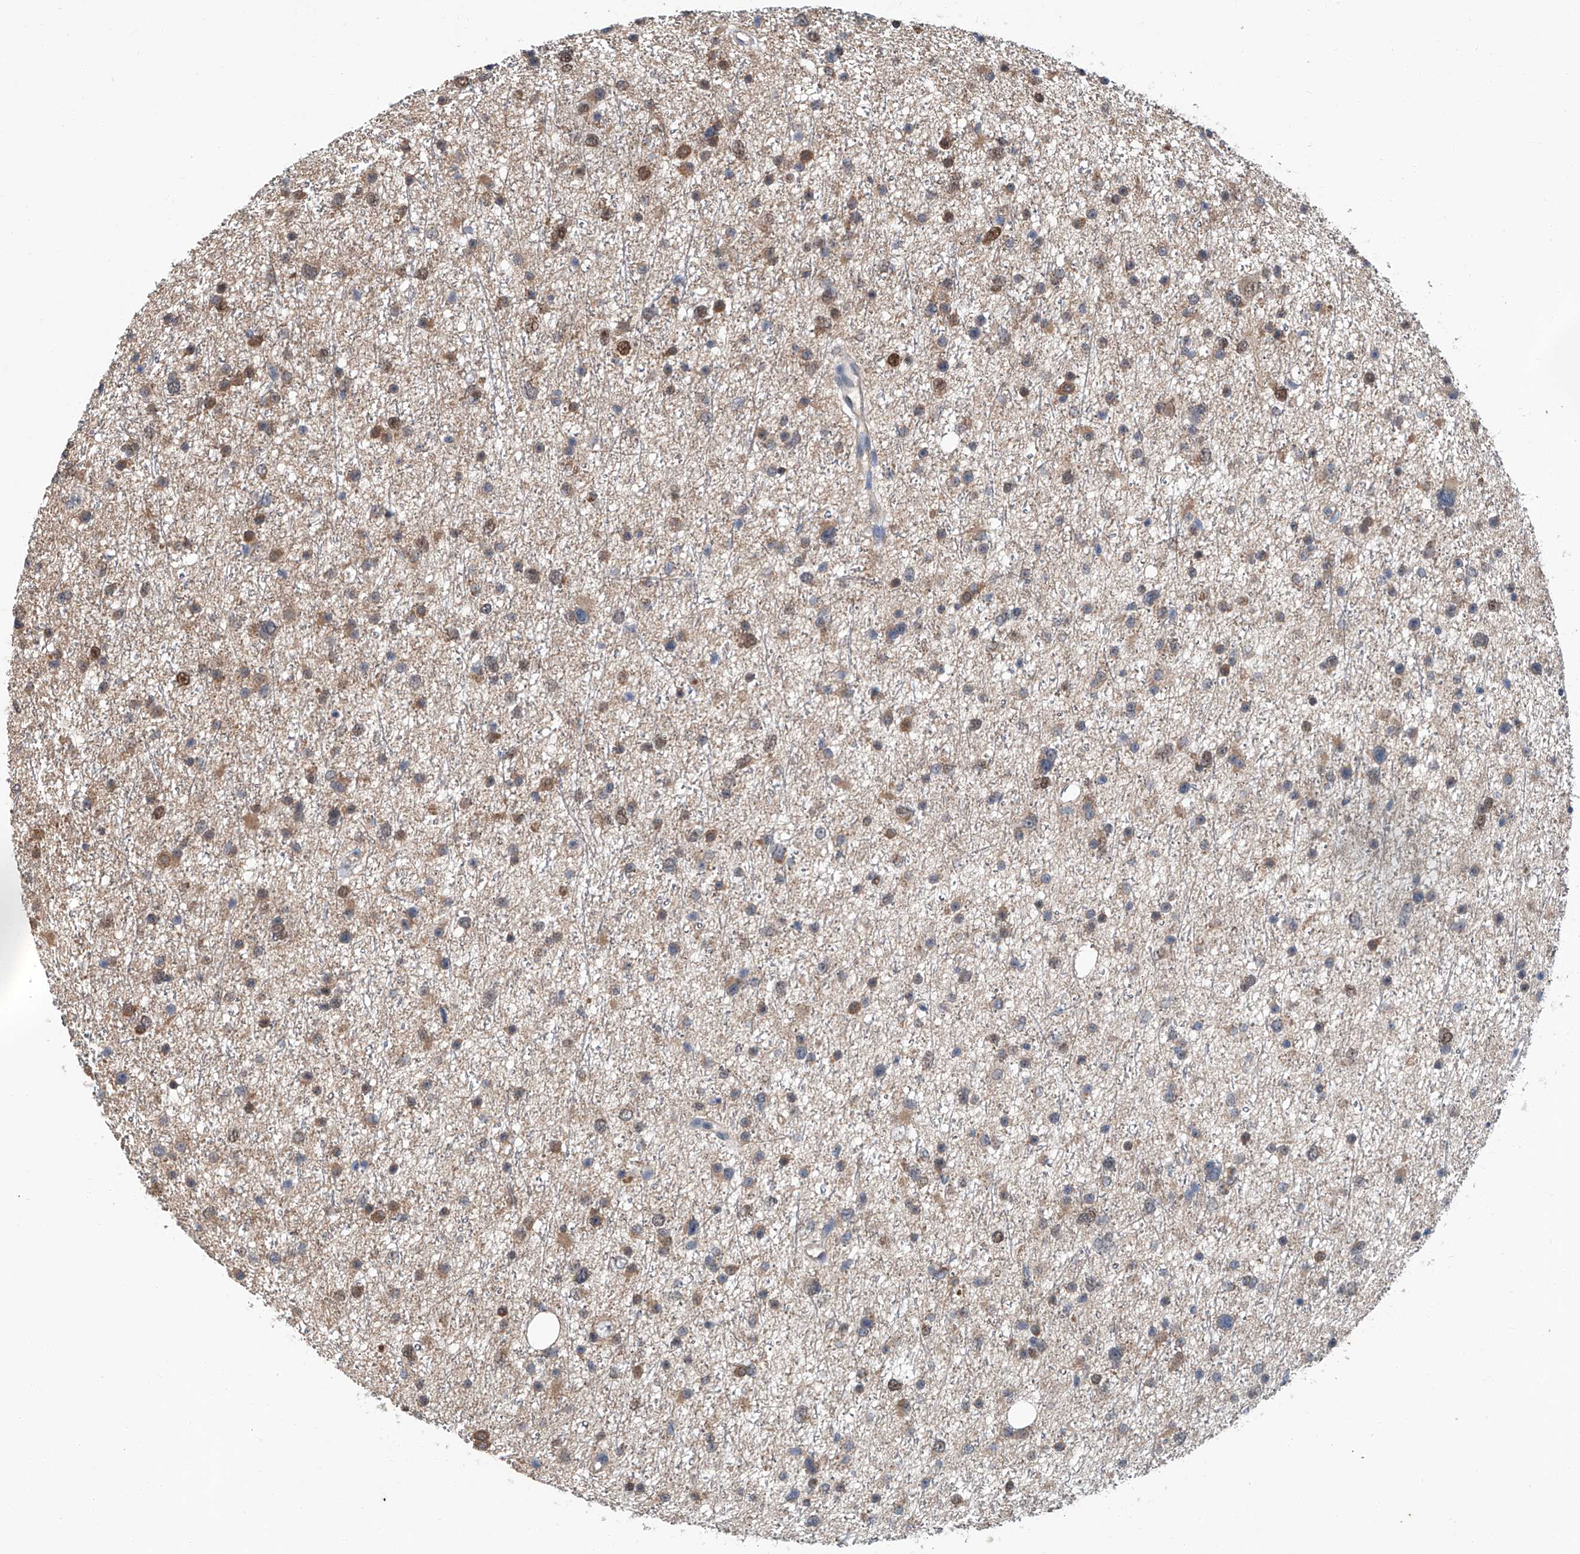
{"staining": {"intensity": "weak", "quantity": "25%-75%", "location": "cytoplasmic/membranous"}, "tissue": "glioma", "cell_type": "Tumor cells", "image_type": "cancer", "snomed": [{"axis": "morphology", "description": "Glioma, malignant, Low grade"}, {"axis": "topography", "description": "Cerebral cortex"}], "caption": "Immunohistochemistry (IHC) of human malignant glioma (low-grade) demonstrates low levels of weak cytoplasmic/membranous positivity in approximately 25%-75% of tumor cells.", "gene": "CLK1", "patient": {"sex": "female", "age": 39}}